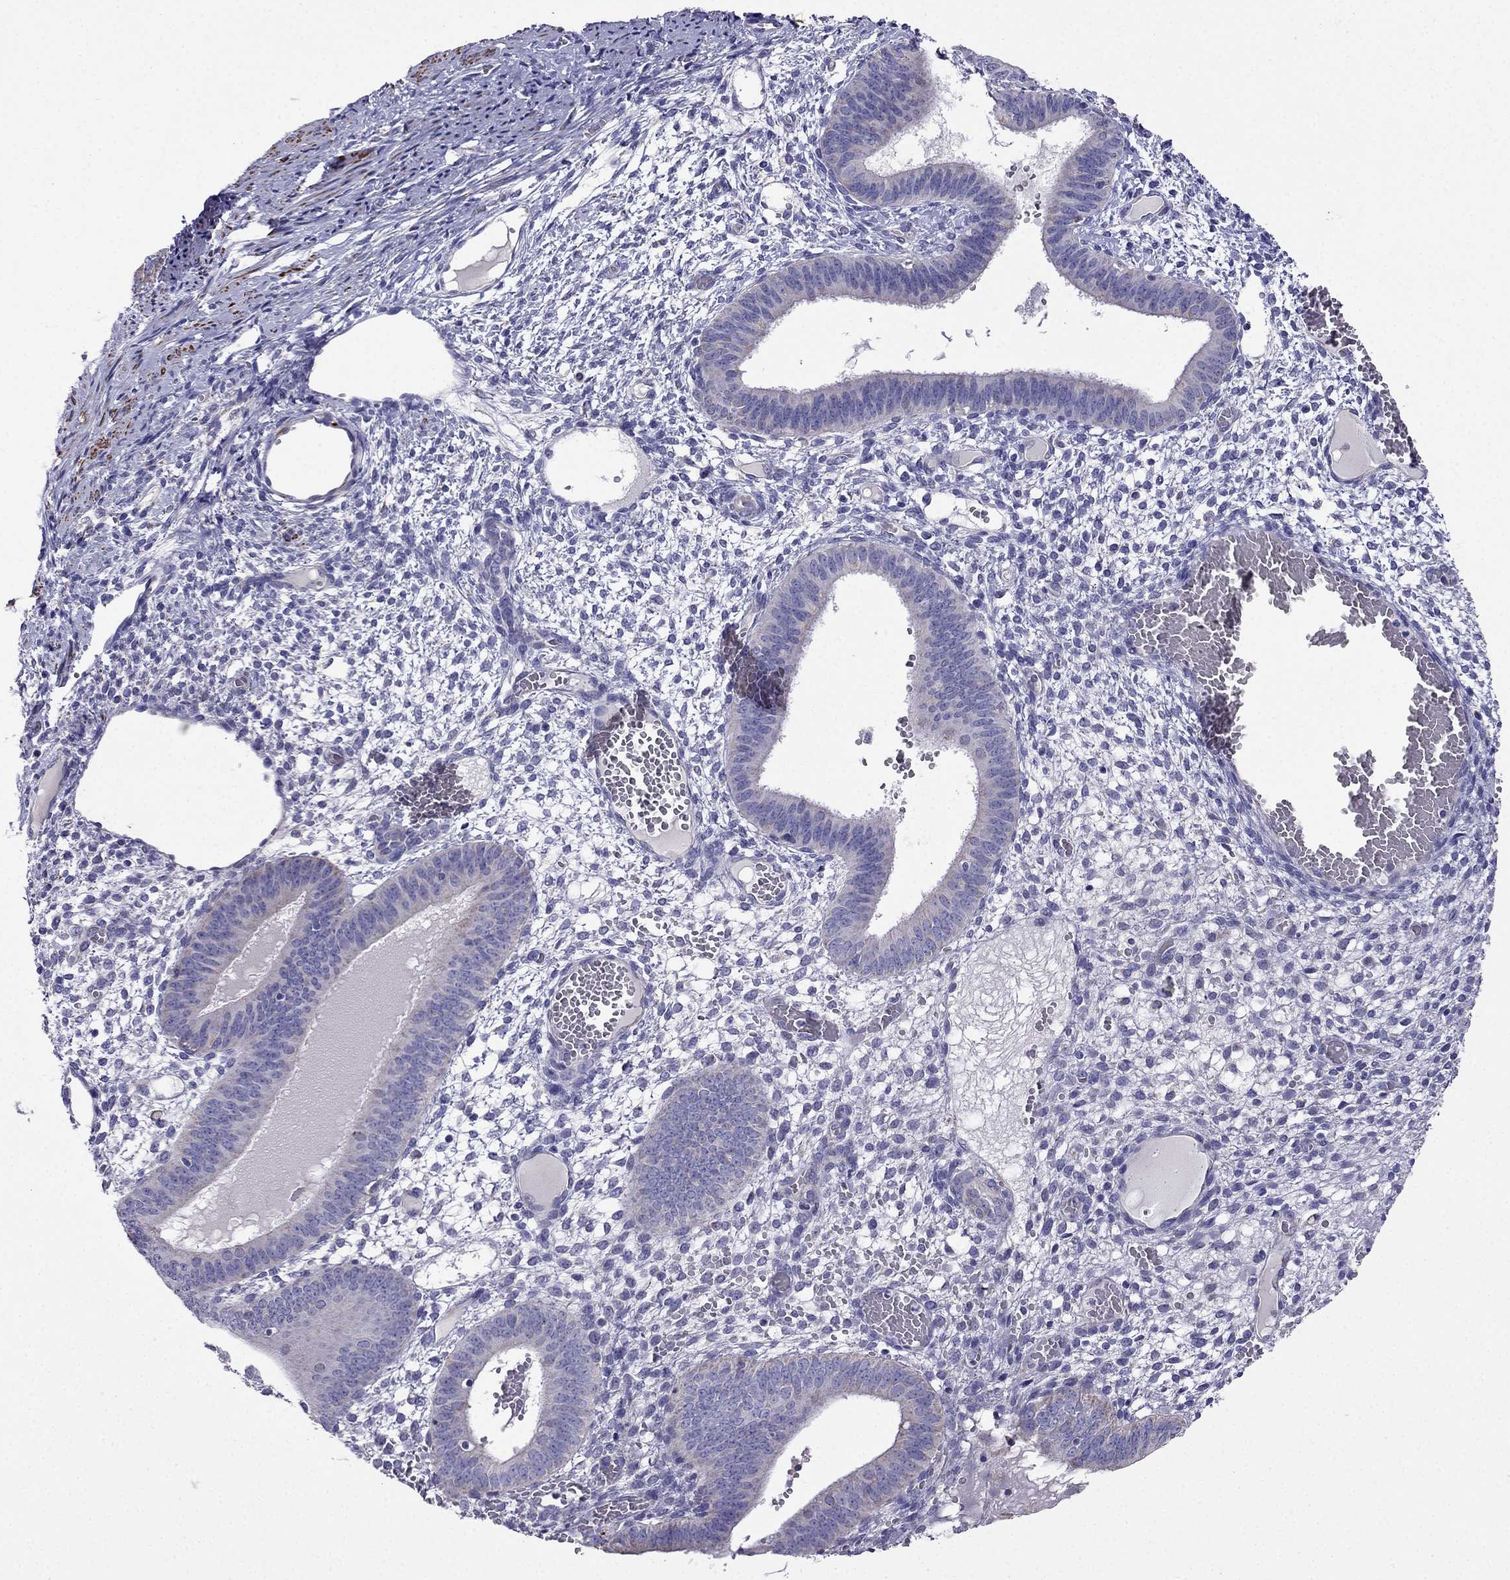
{"staining": {"intensity": "negative", "quantity": "none", "location": "none"}, "tissue": "endometrium", "cell_type": "Cells in endometrial stroma", "image_type": "normal", "snomed": [{"axis": "morphology", "description": "Normal tissue, NOS"}, {"axis": "topography", "description": "Endometrium"}], "caption": "The micrograph displays no staining of cells in endometrial stroma in normal endometrium.", "gene": "DSC1", "patient": {"sex": "female", "age": 42}}